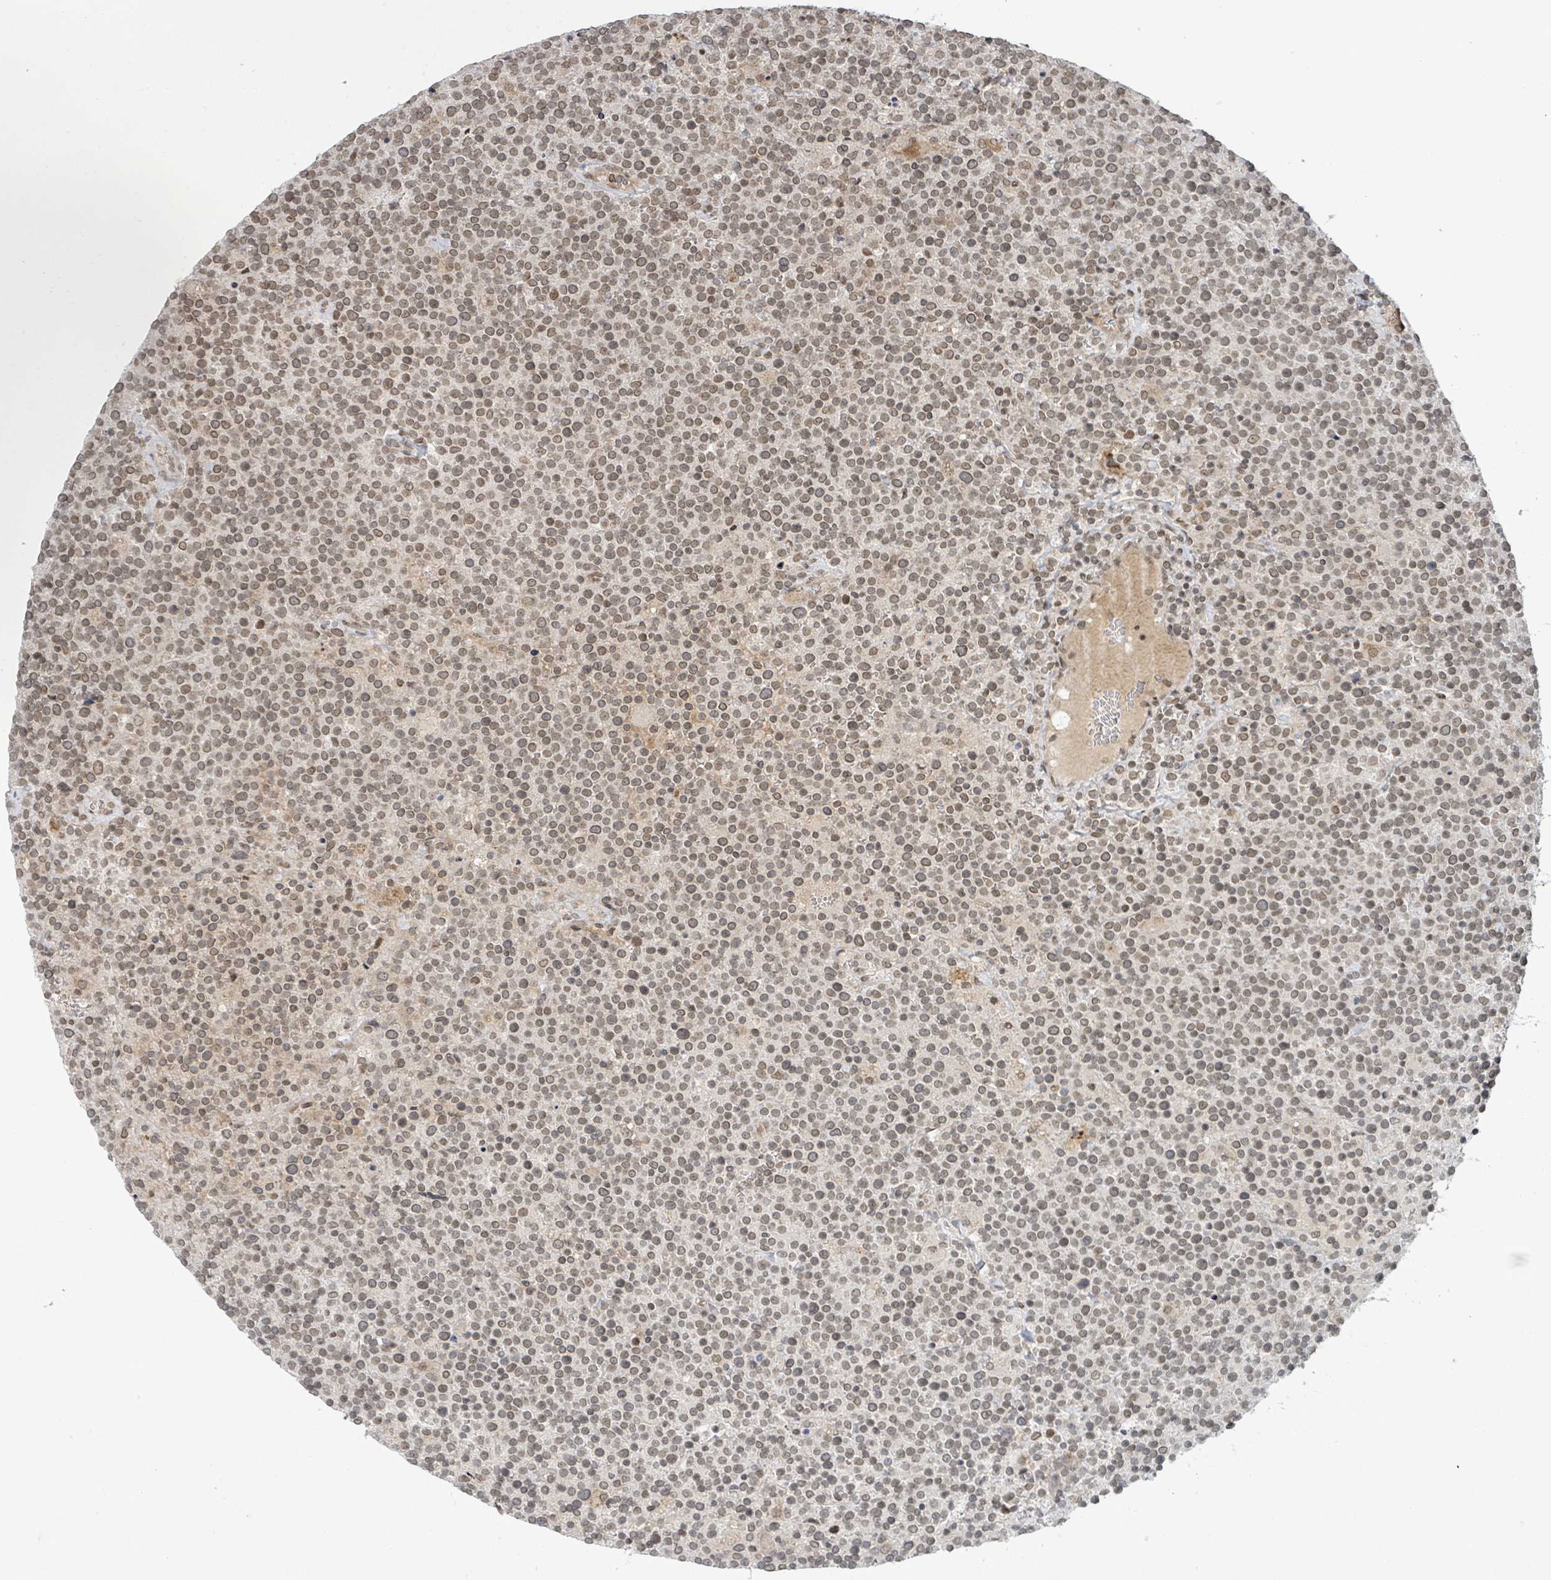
{"staining": {"intensity": "moderate", "quantity": ">75%", "location": "nuclear"}, "tissue": "lymphoma", "cell_type": "Tumor cells", "image_type": "cancer", "snomed": [{"axis": "morphology", "description": "Malignant lymphoma, non-Hodgkin's type, High grade"}, {"axis": "topography", "description": "Lymph node"}], "caption": "Protein expression analysis of malignant lymphoma, non-Hodgkin's type (high-grade) demonstrates moderate nuclear expression in approximately >75% of tumor cells.", "gene": "SBF2", "patient": {"sex": "male", "age": 61}}